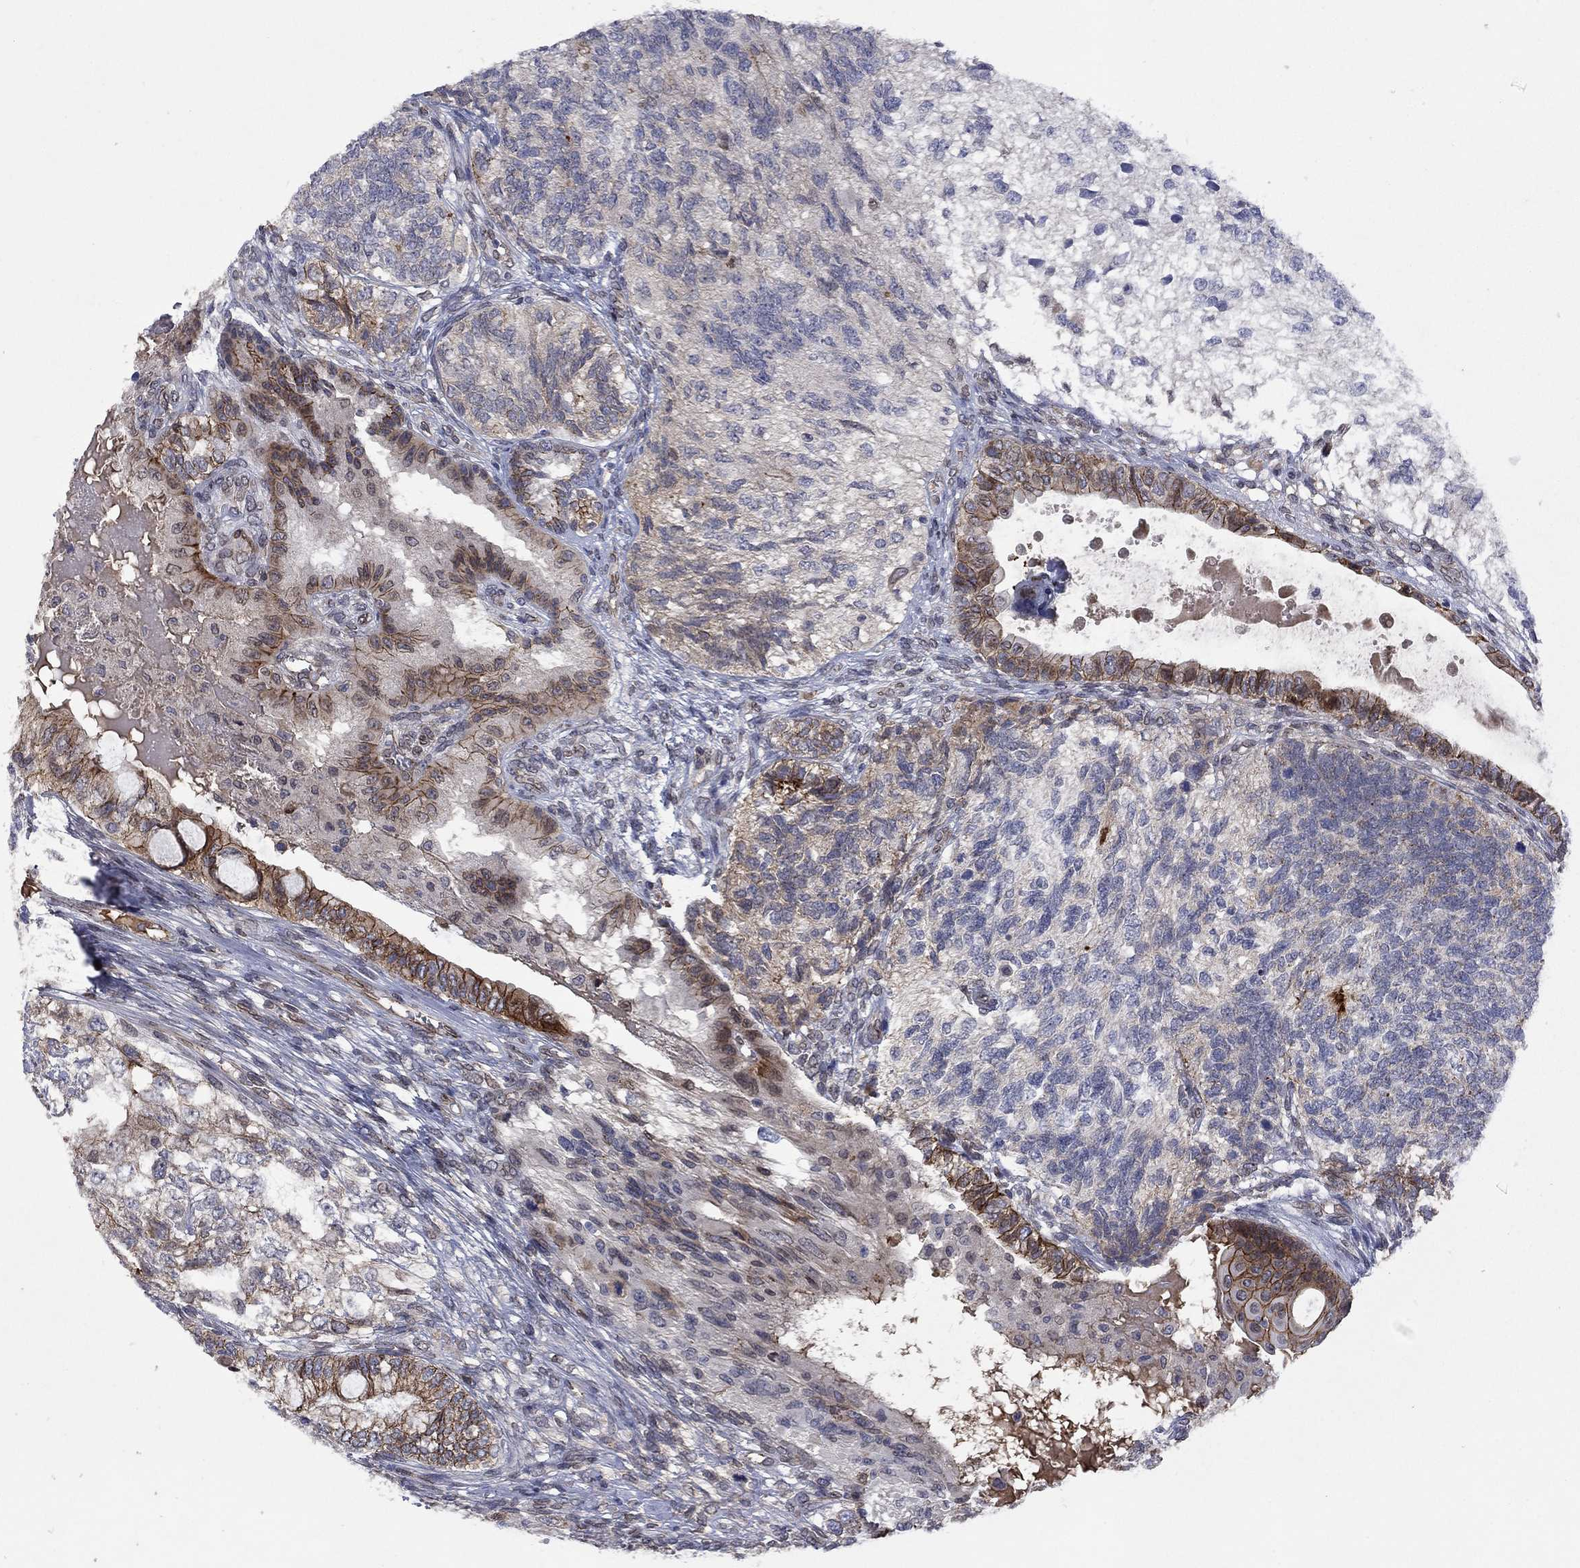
{"staining": {"intensity": "strong", "quantity": "25%-75%", "location": "cytoplasmic/membranous"}, "tissue": "testis cancer", "cell_type": "Tumor cells", "image_type": "cancer", "snomed": [{"axis": "morphology", "description": "Seminoma, NOS"}, {"axis": "morphology", "description": "Carcinoma, Embryonal, NOS"}, {"axis": "topography", "description": "Testis"}], "caption": "DAB immunohistochemical staining of embryonal carcinoma (testis) reveals strong cytoplasmic/membranous protein expression in approximately 25%-75% of tumor cells.", "gene": "EMC9", "patient": {"sex": "male", "age": 41}}